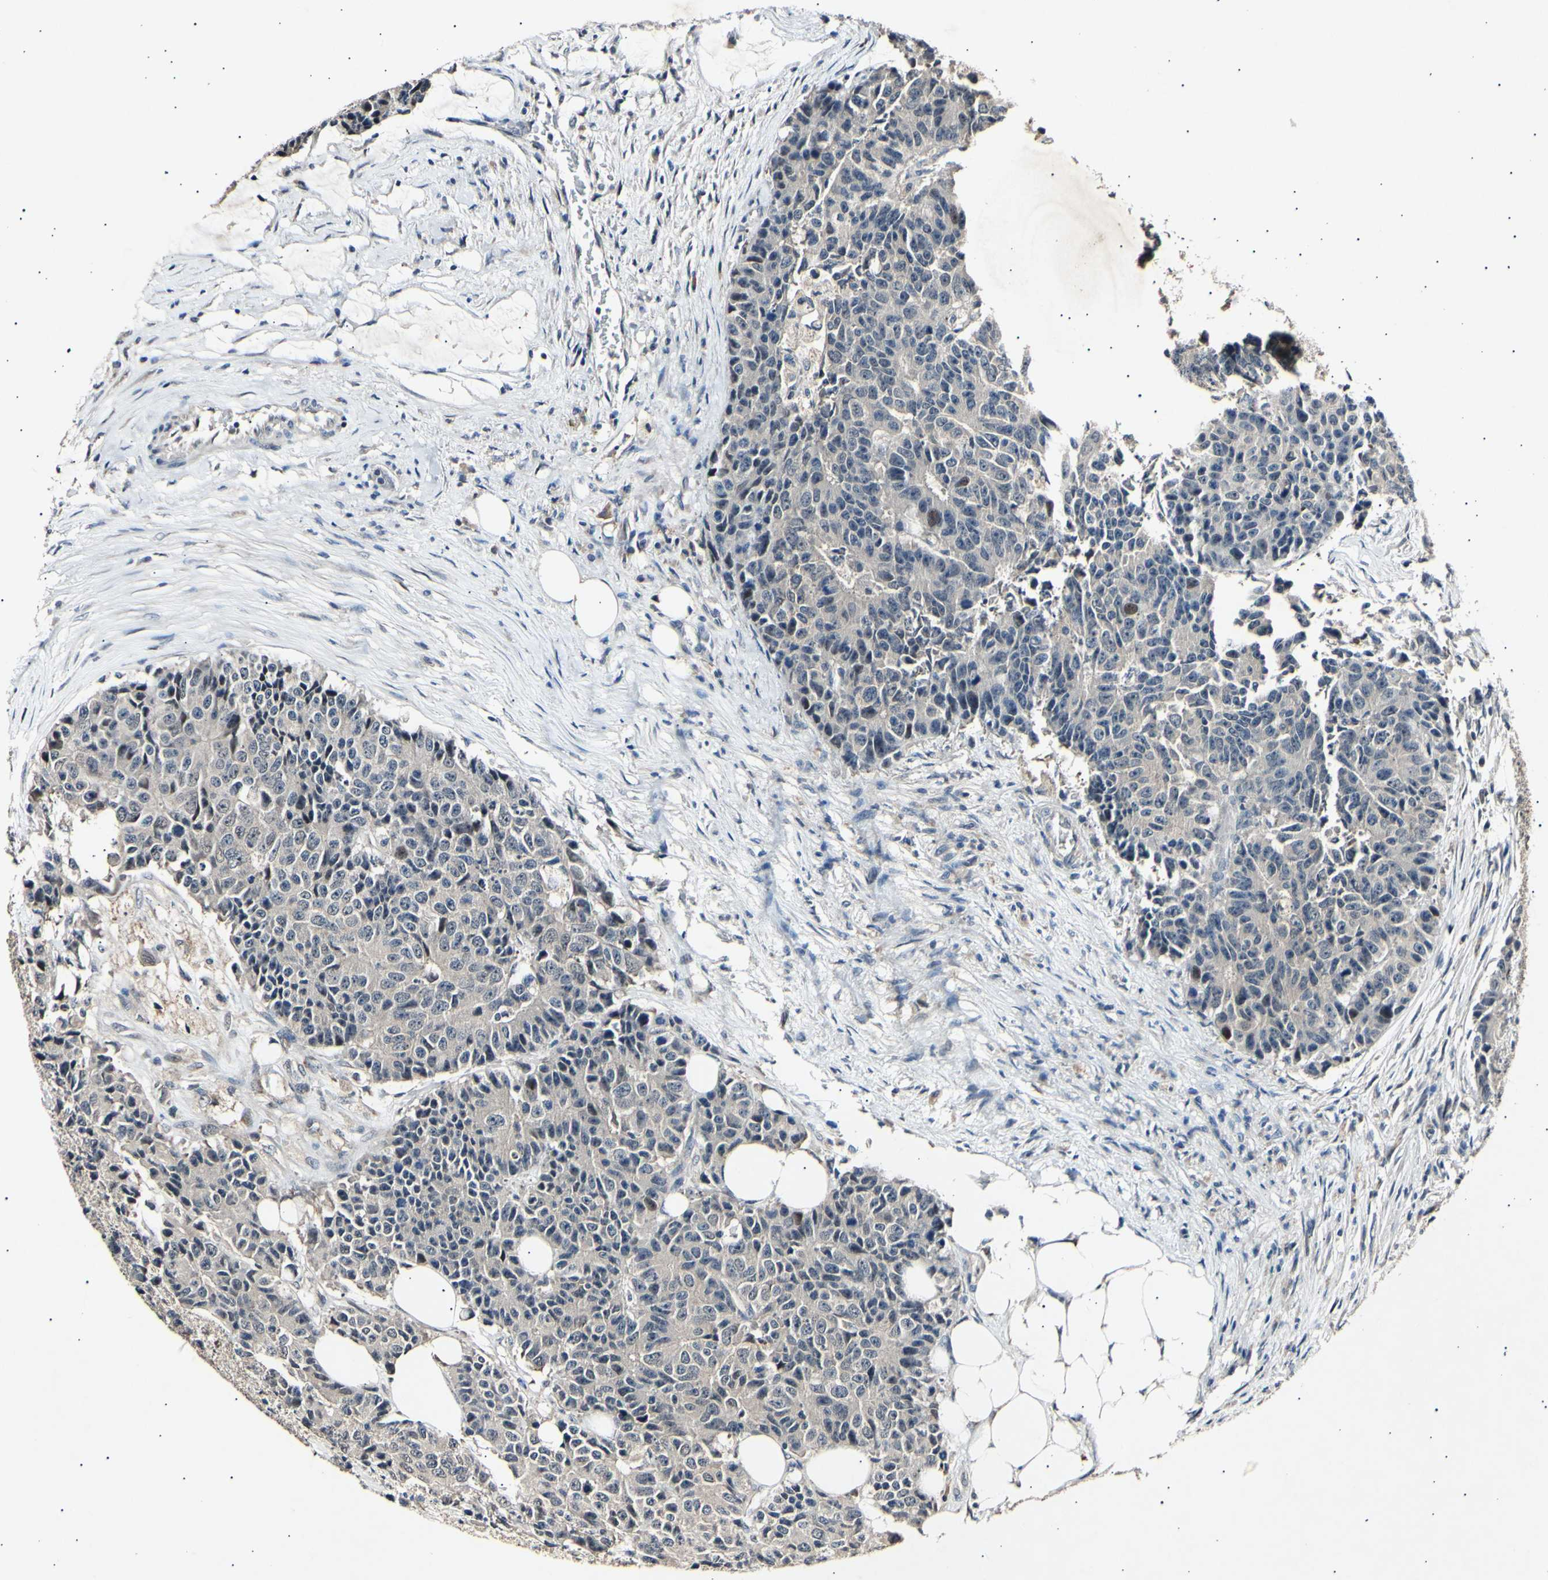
{"staining": {"intensity": "negative", "quantity": "none", "location": "none"}, "tissue": "colorectal cancer", "cell_type": "Tumor cells", "image_type": "cancer", "snomed": [{"axis": "morphology", "description": "Adenocarcinoma, NOS"}, {"axis": "topography", "description": "Colon"}], "caption": "DAB (3,3'-diaminobenzidine) immunohistochemical staining of colorectal adenocarcinoma exhibits no significant staining in tumor cells. (Brightfield microscopy of DAB (3,3'-diaminobenzidine) immunohistochemistry at high magnification).", "gene": "ADCY3", "patient": {"sex": "female", "age": 86}}